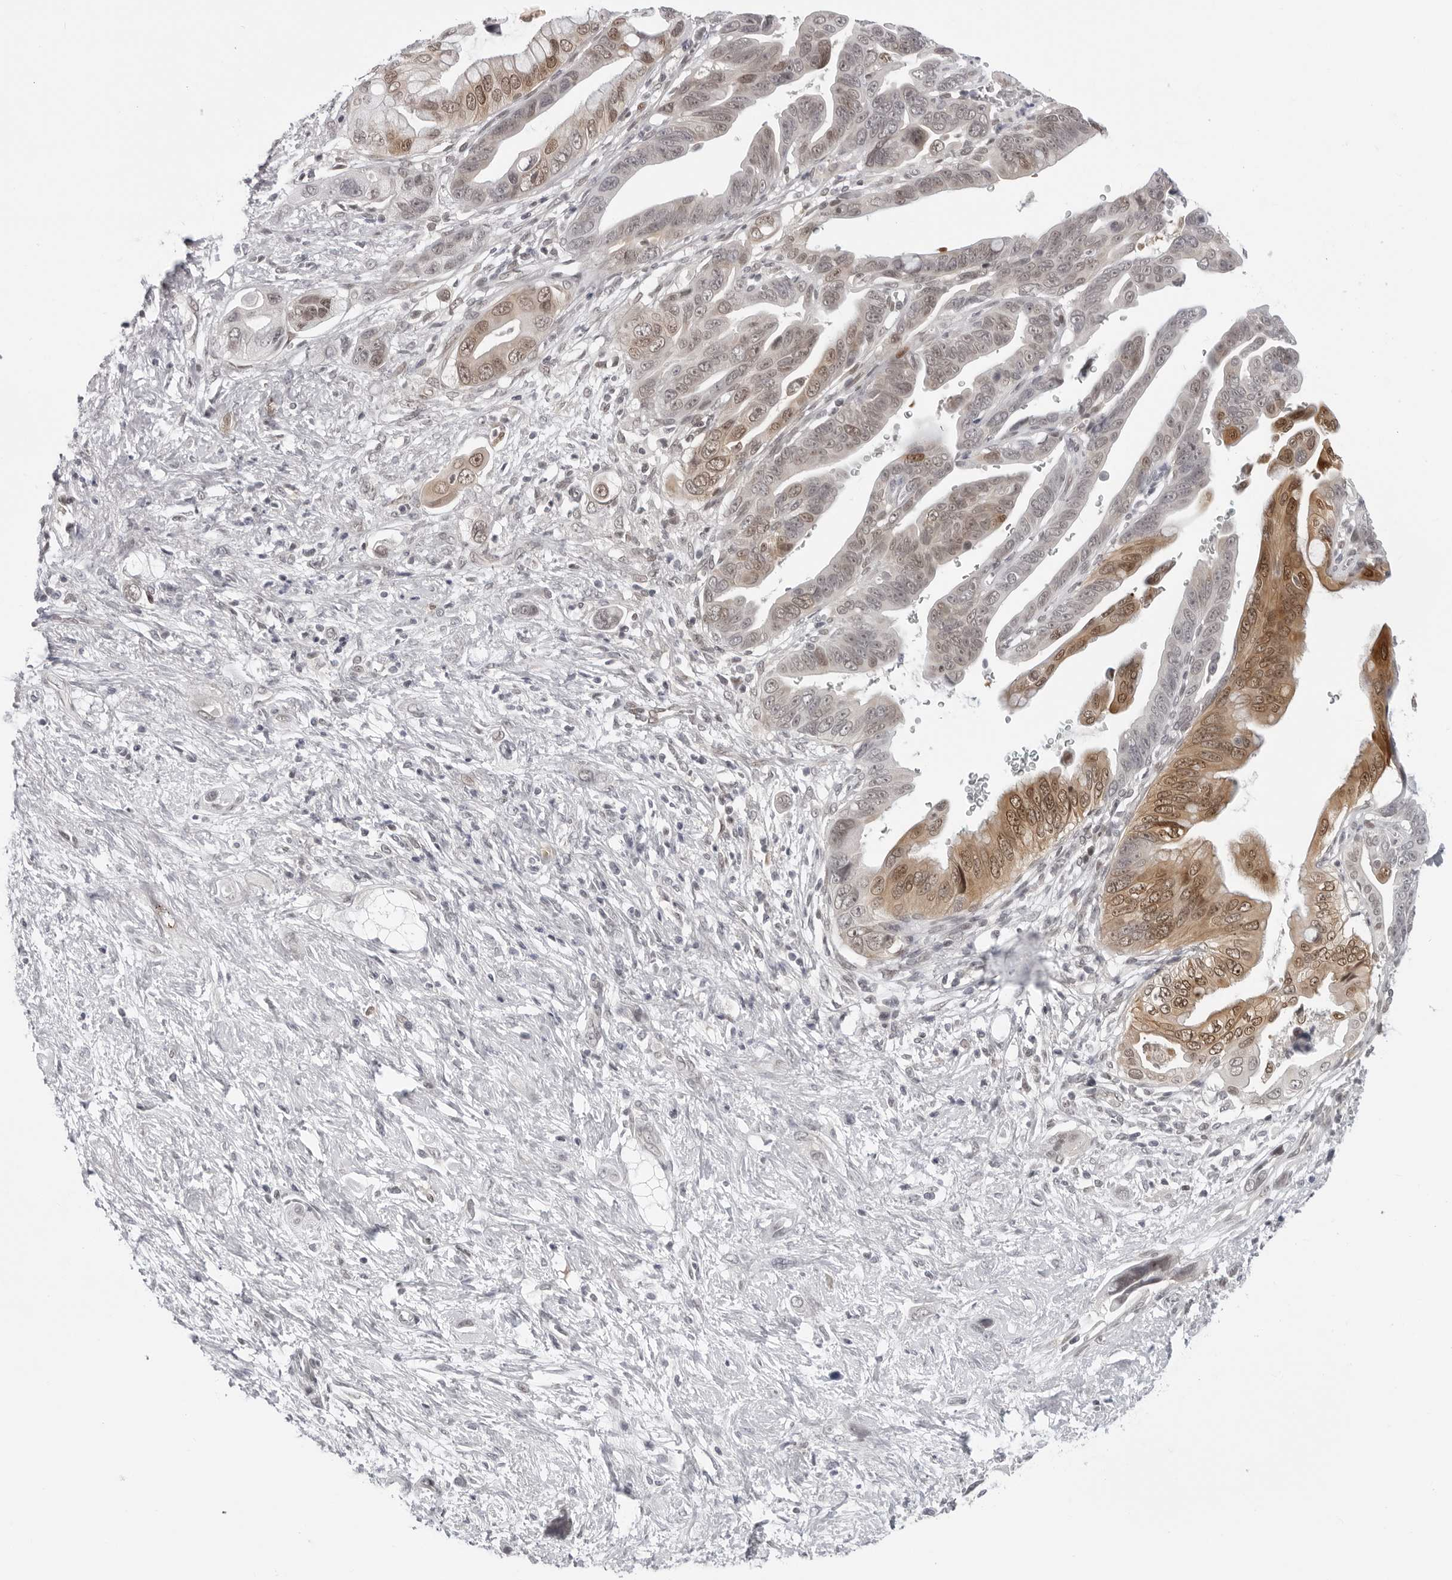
{"staining": {"intensity": "moderate", "quantity": "25%-75%", "location": "cytoplasmic/membranous"}, "tissue": "pancreatic cancer", "cell_type": "Tumor cells", "image_type": "cancer", "snomed": [{"axis": "morphology", "description": "Adenocarcinoma, NOS"}, {"axis": "topography", "description": "Pancreas"}], "caption": "Immunohistochemical staining of pancreatic adenocarcinoma reveals moderate cytoplasmic/membranous protein expression in about 25%-75% of tumor cells. The staining was performed using DAB (3,3'-diaminobenzidine) to visualize the protein expression in brown, while the nuclei were stained in blue with hematoxylin (Magnification: 20x).", "gene": "CASP7", "patient": {"sex": "female", "age": 72}}